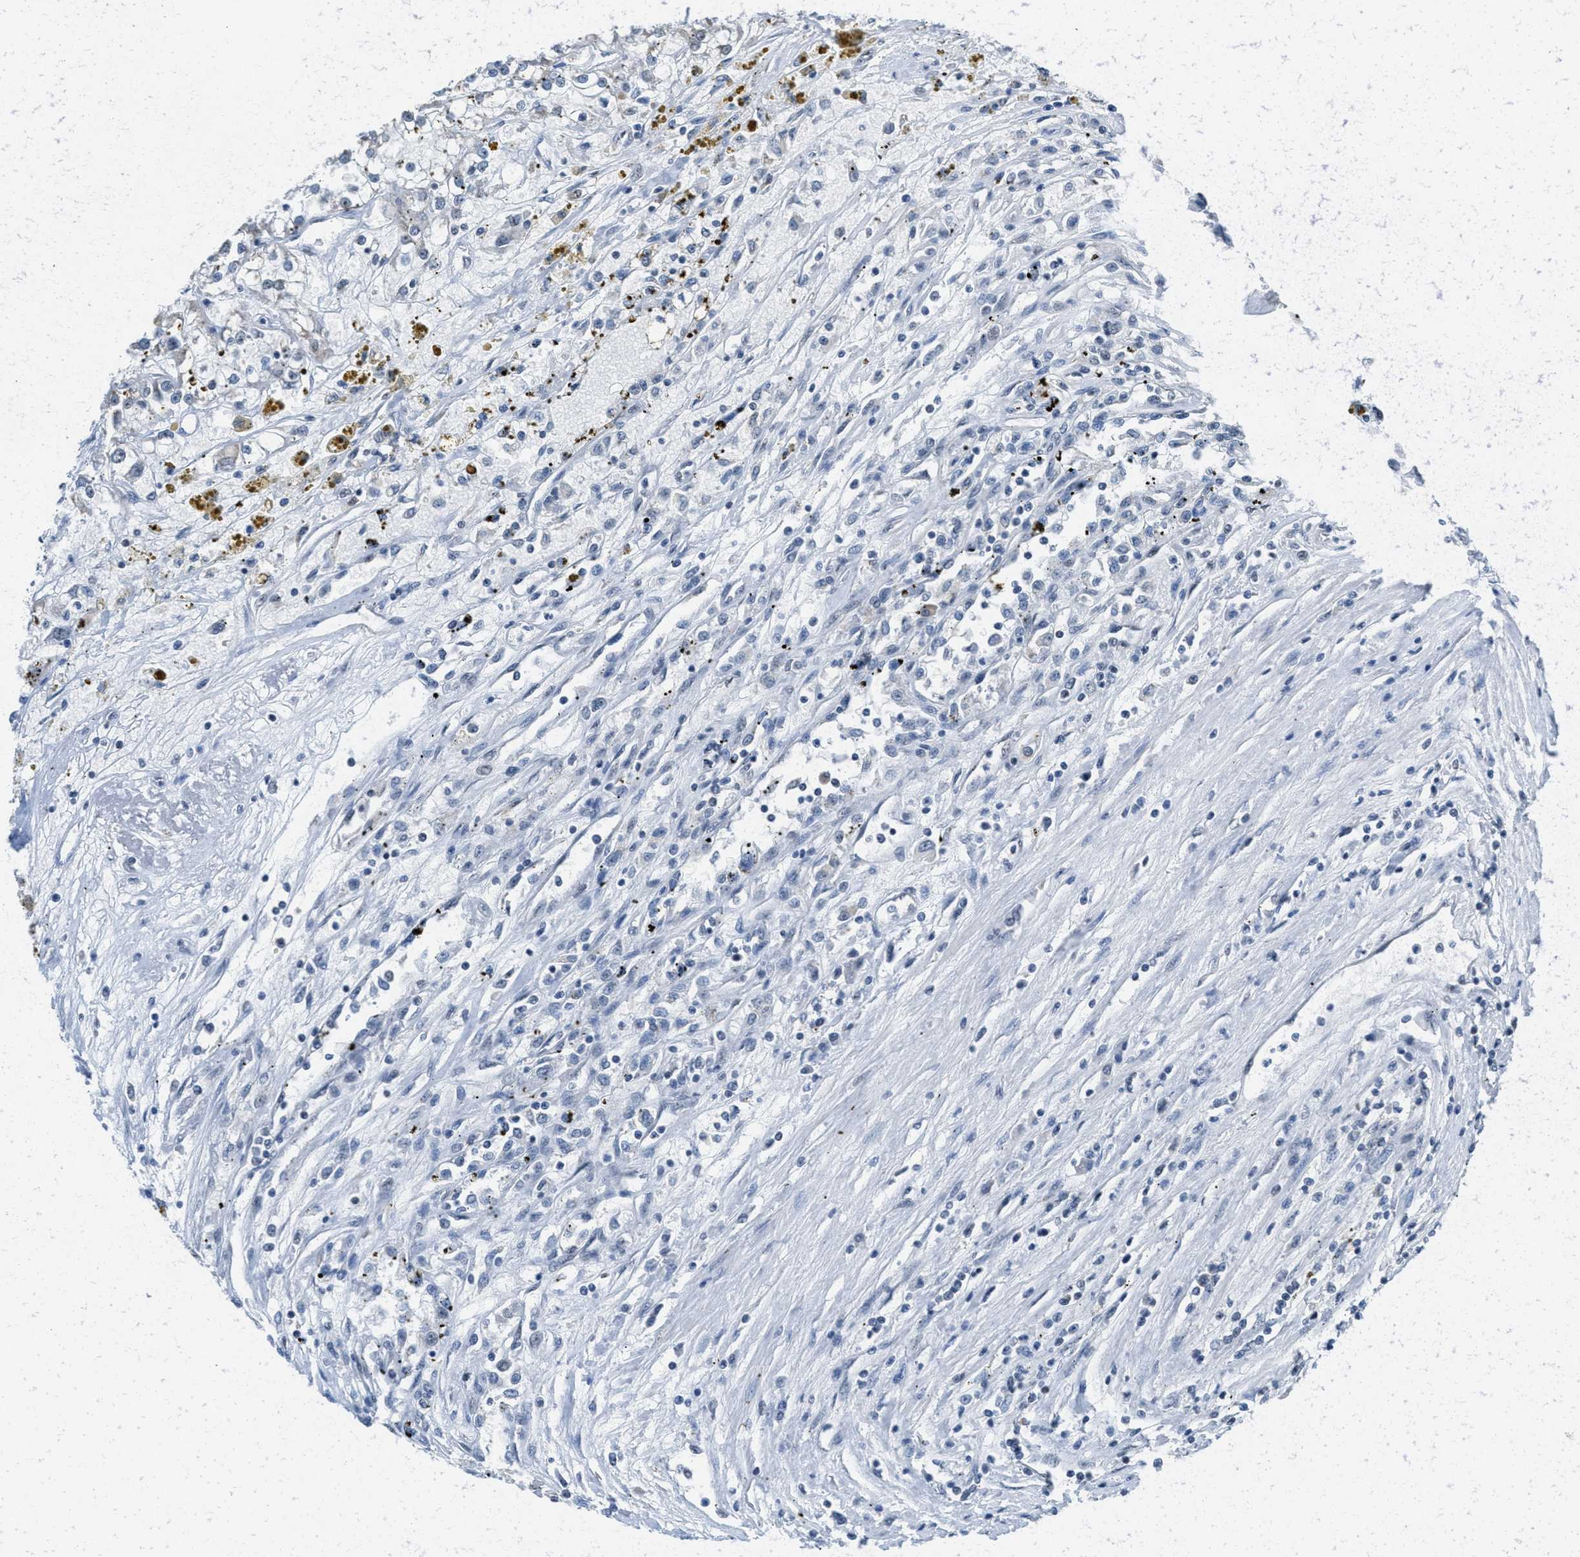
{"staining": {"intensity": "negative", "quantity": "none", "location": "none"}, "tissue": "renal cancer", "cell_type": "Tumor cells", "image_type": "cancer", "snomed": [{"axis": "morphology", "description": "Adenocarcinoma, NOS"}, {"axis": "topography", "description": "Kidney"}], "caption": "DAB immunohistochemical staining of human renal cancer (adenocarcinoma) displays no significant staining in tumor cells.", "gene": "TOMM70", "patient": {"sex": "female", "age": 52}}